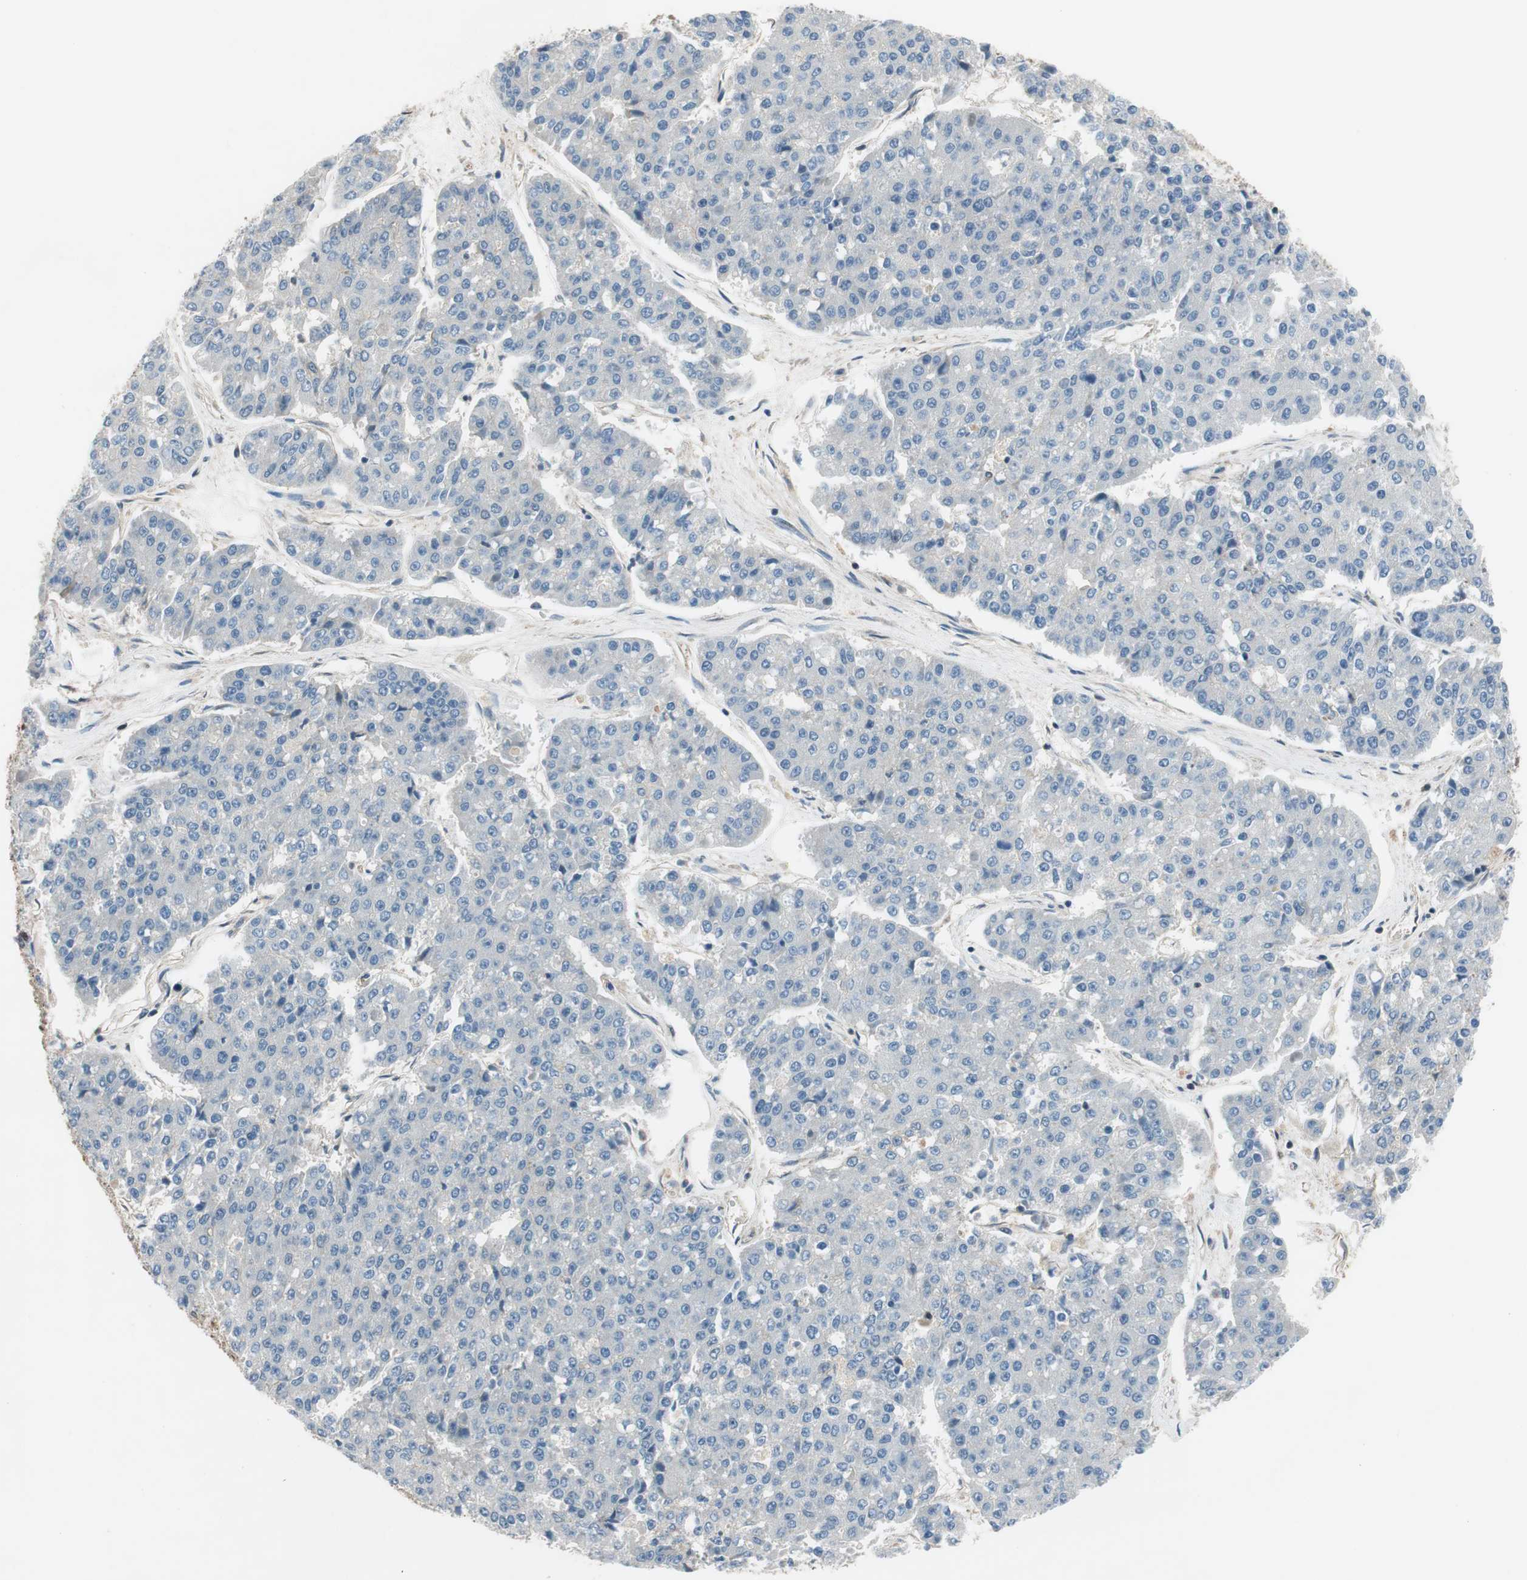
{"staining": {"intensity": "negative", "quantity": "none", "location": "none"}, "tissue": "pancreatic cancer", "cell_type": "Tumor cells", "image_type": "cancer", "snomed": [{"axis": "morphology", "description": "Adenocarcinoma, NOS"}, {"axis": "topography", "description": "Pancreas"}], "caption": "This is a photomicrograph of IHC staining of pancreatic cancer (adenocarcinoma), which shows no positivity in tumor cells. (DAB (3,3'-diaminobenzidine) immunohistochemistry (IHC) visualized using brightfield microscopy, high magnification).", "gene": "CALML3", "patient": {"sex": "male", "age": 50}}